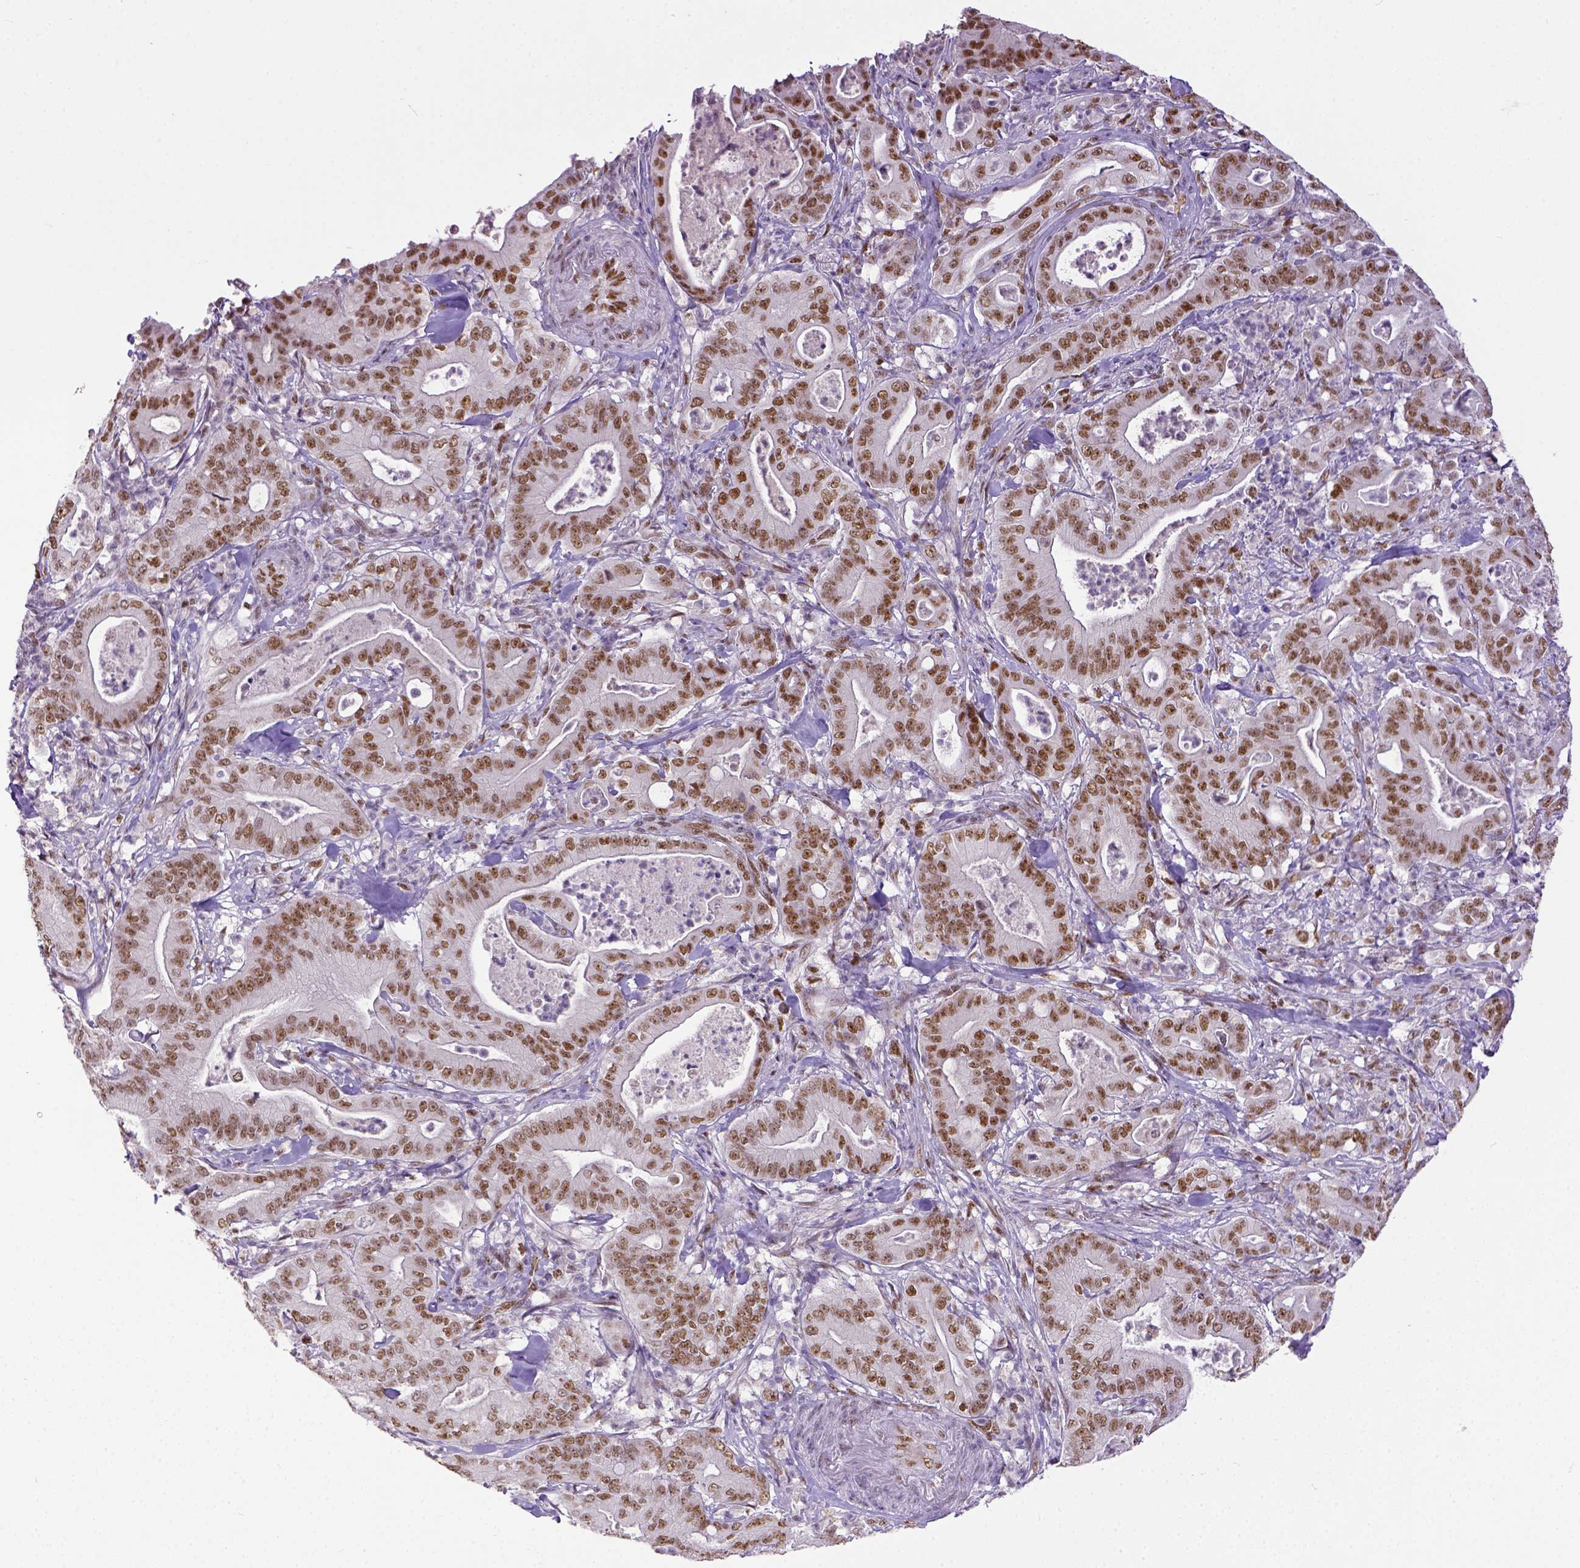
{"staining": {"intensity": "moderate", "quantity": ">75%", "location": "nuclear"}, "tissue": "pancreatic cancer", "cell_type": "Tumor cells", "image_type": "cancer", "snomed": [{"axis": "morphology", "description": "Adenocarcinoma, NOS"}, {"axis": "topography", "description": "Pancreas"}], "caption": "Brown immunohistochemical staining in human pancreatic cancer reveals moderate nuclear positivity in about >75% of tumor cells. (brown staining indicates protein expression, while blue staining denotes nuclei).", "gene": "ERCC1", "patient": {"sex": "male", "age": 71}}